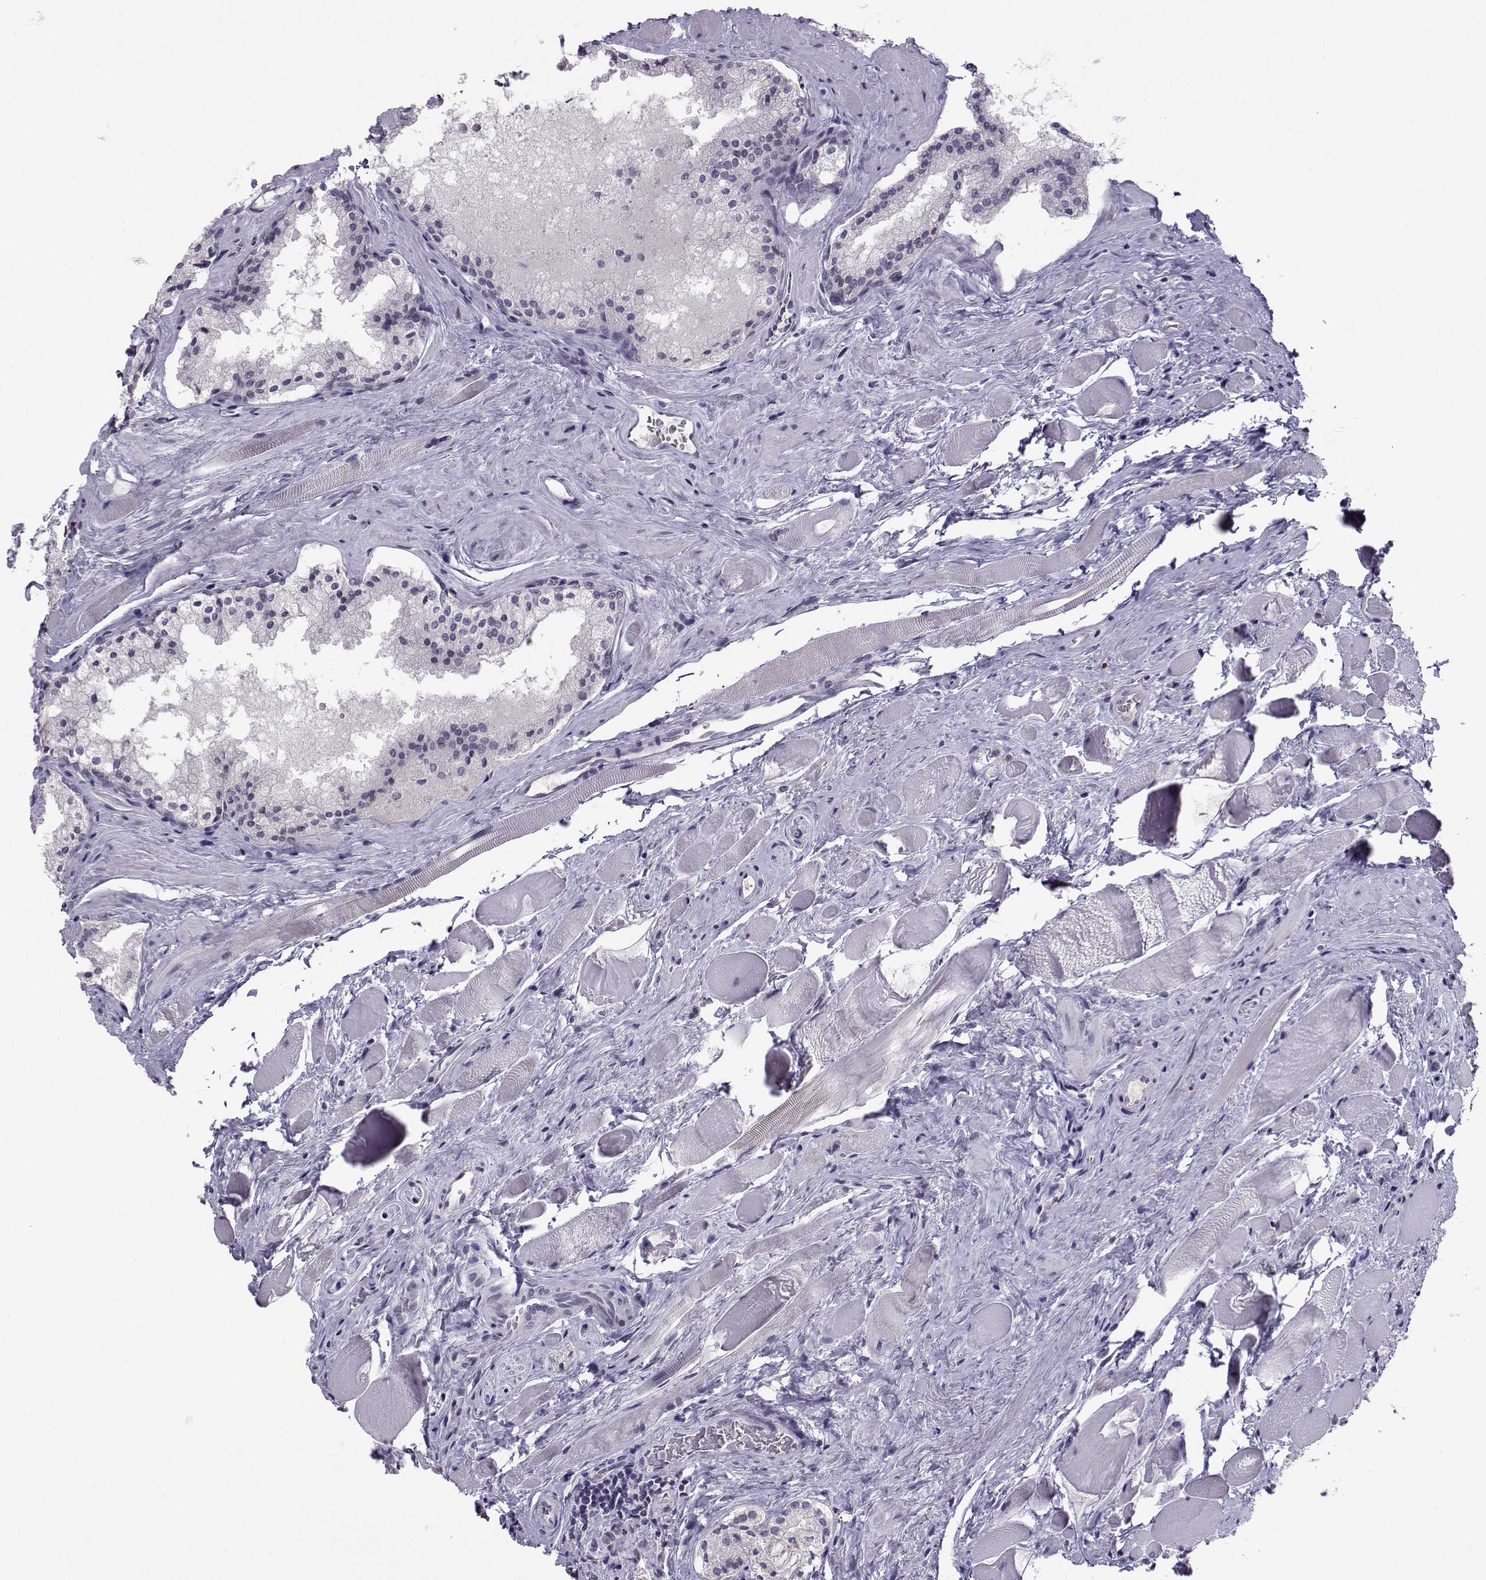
{"staining": {"intensity": "negative", "quantity": "none", "location": "none"}, "tissue": "prostate cancer", "cell_type": "Tumor cells", "image_type": "cancer", "snomed": [{"axis": "morphology", "description": "Adenocarcinoma, NOS"}, {"axis": "morphology", "description": "Adenocarcinoma, High grade"}, {"axis": "topography", "description": "Prostate"}], "caption": "This is an immunohistochemistry histopathology image of prostate cancer. There is no staining in tumor cells.", "gene": "LHX1", "patient": {"sex": "male", "age": 62}}